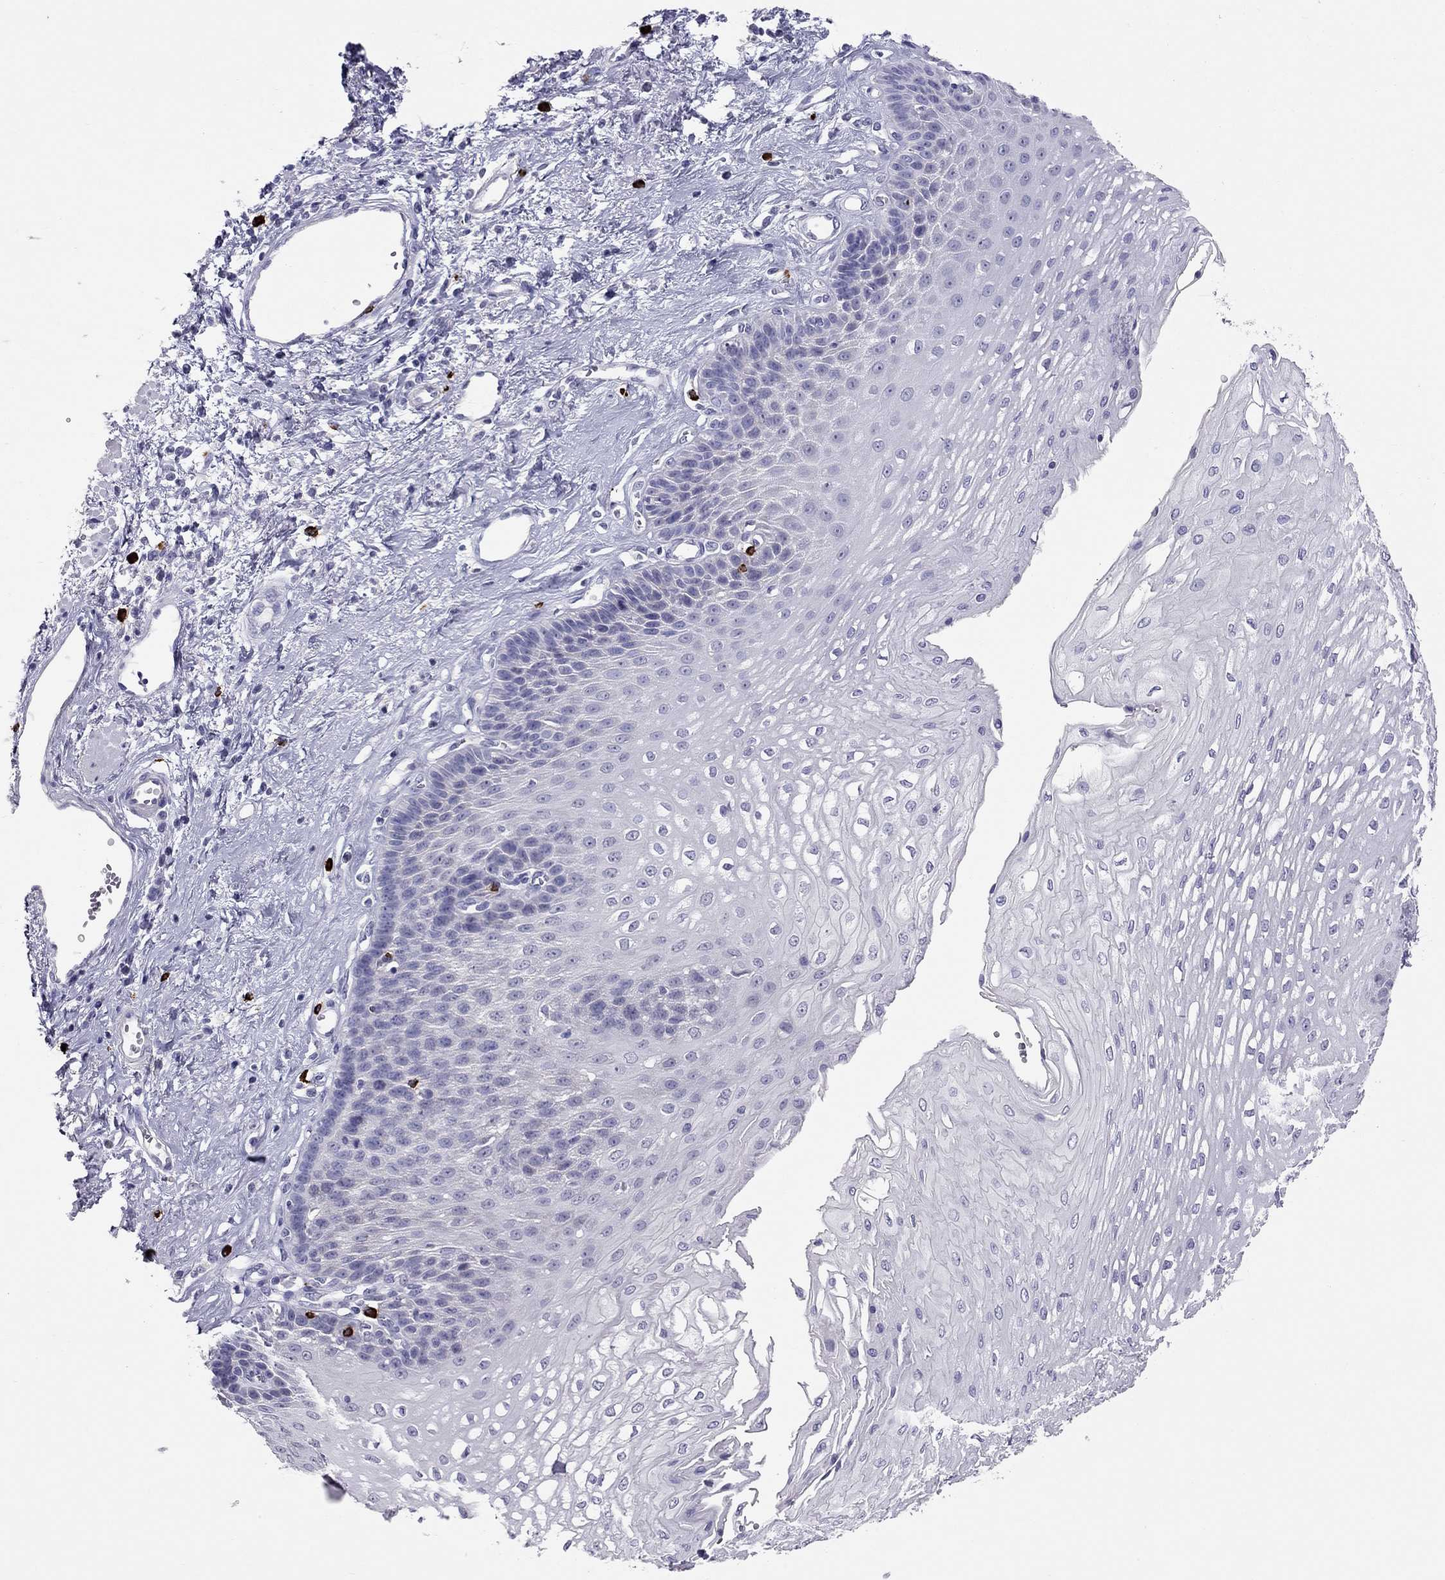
{"staining": {"intensity": "negative", "quantity": "none", "location": "none"}, "tissue": "esophagus", "cell_type": "Squamous epithelial cells", "image_type": "normal", "snomed": [{"axis": "morphology", "description": "Normal tissue, NOS"}, {"axis": "topography", "description": "Esophagus"}], "caption": "This is an IHC histopathology image of normal esophagus. There is no positivity in squamous epithelial cells.", "gene": "IL17REL", "patient": {"sex": "female", "age": 62}}